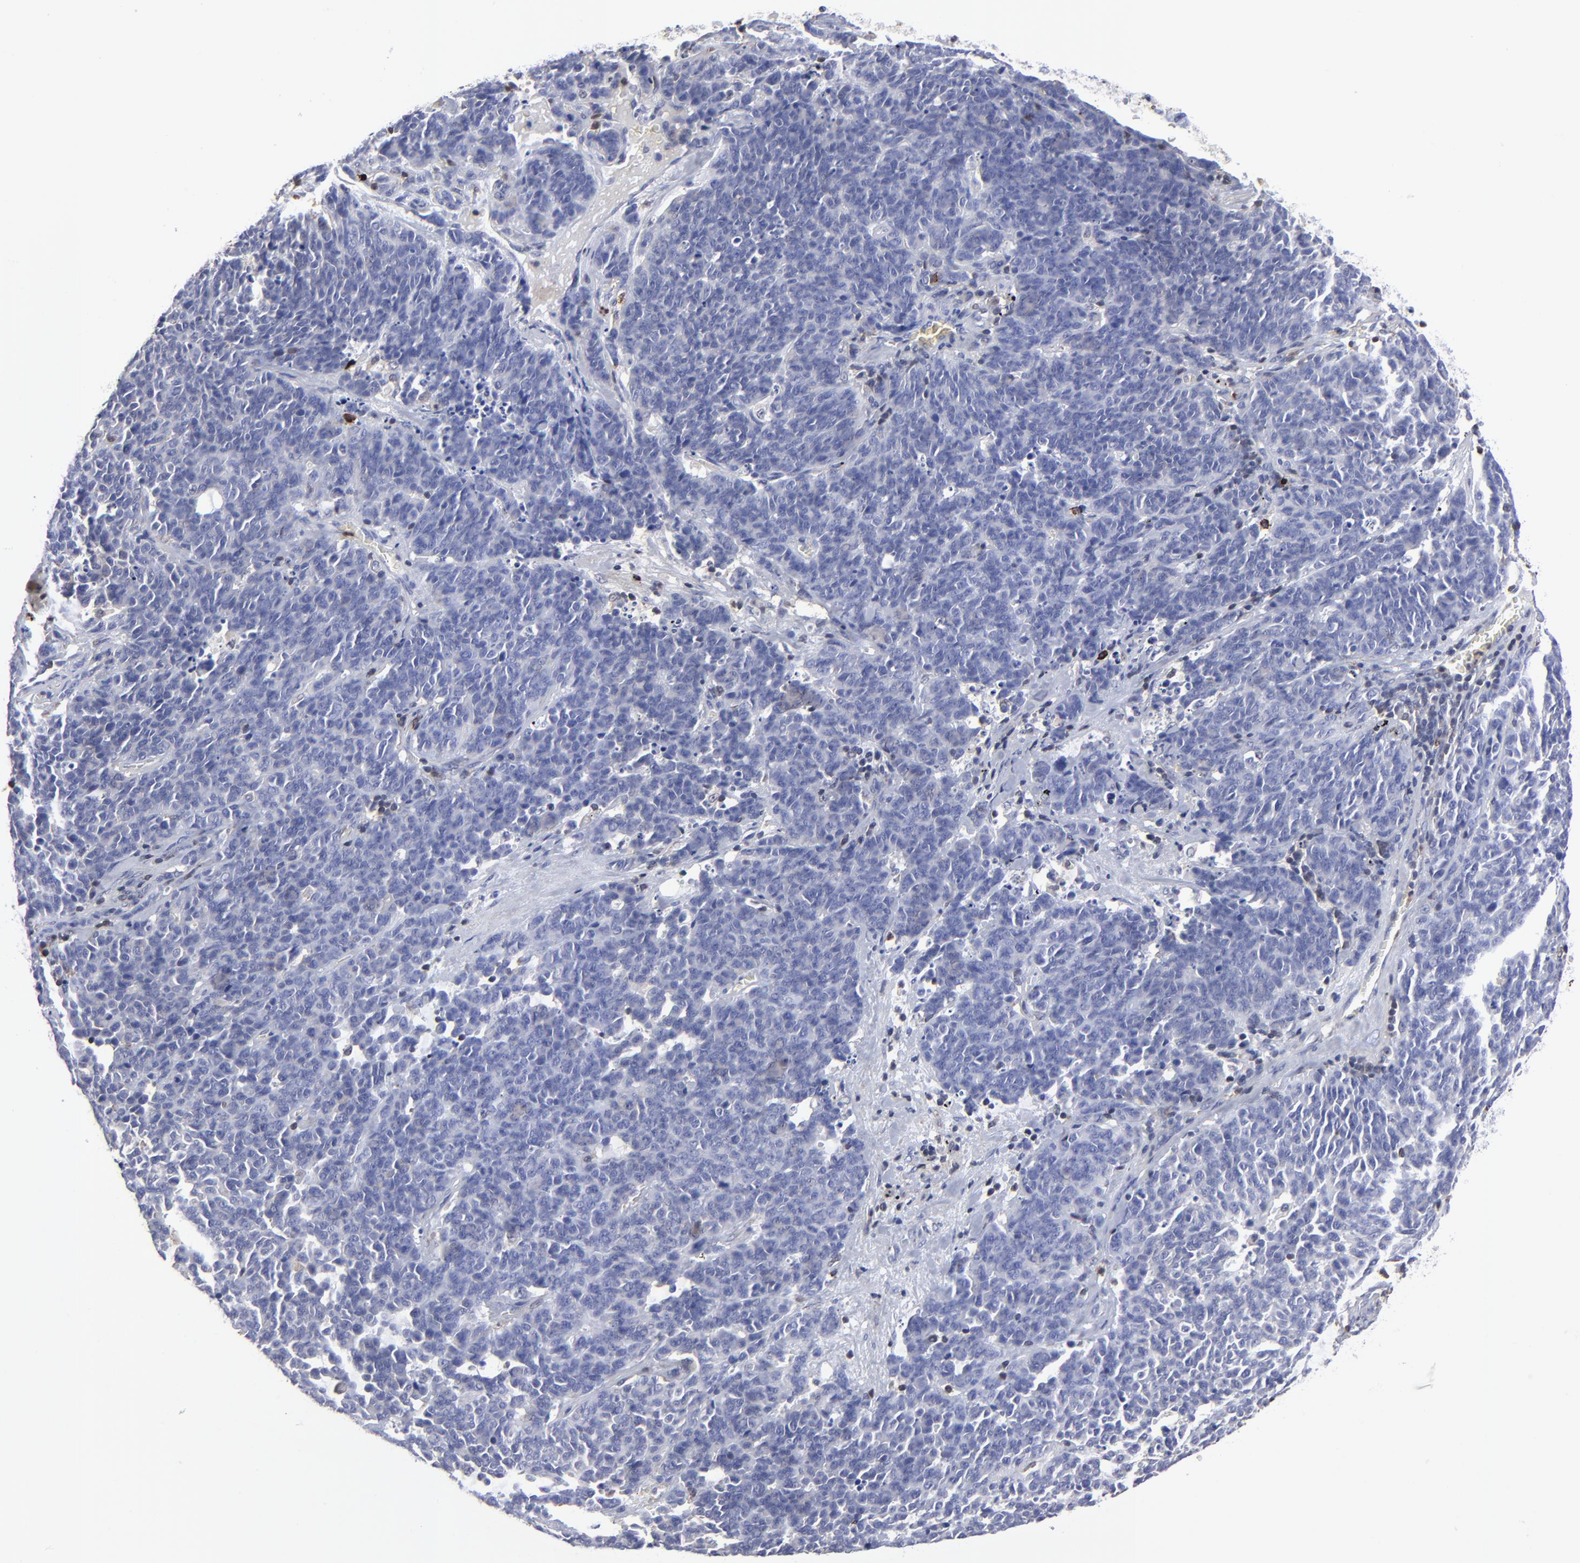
{"staining": {"intensity": "negative", "quantity": "none", "location": "none"}, "tissue": "lung cancer", "cell_type": "Tumor cells", "image_type": "cancer", "snomed": [{"axis": "morphology", "description": "Neoplasm, malignant, NOS"}, {"axis": "topography", "description": "Lung"}], "caption": "Immunohistochemistry micrograph of neoplastic tissue: lung neoplasm (malignant) stained with DAB (3,3'-diaminobenzidine) reveals no significant protein positivity in tumor cells.", "gene": "TBXT", "patient": {"sex": "female", "age": 58}}